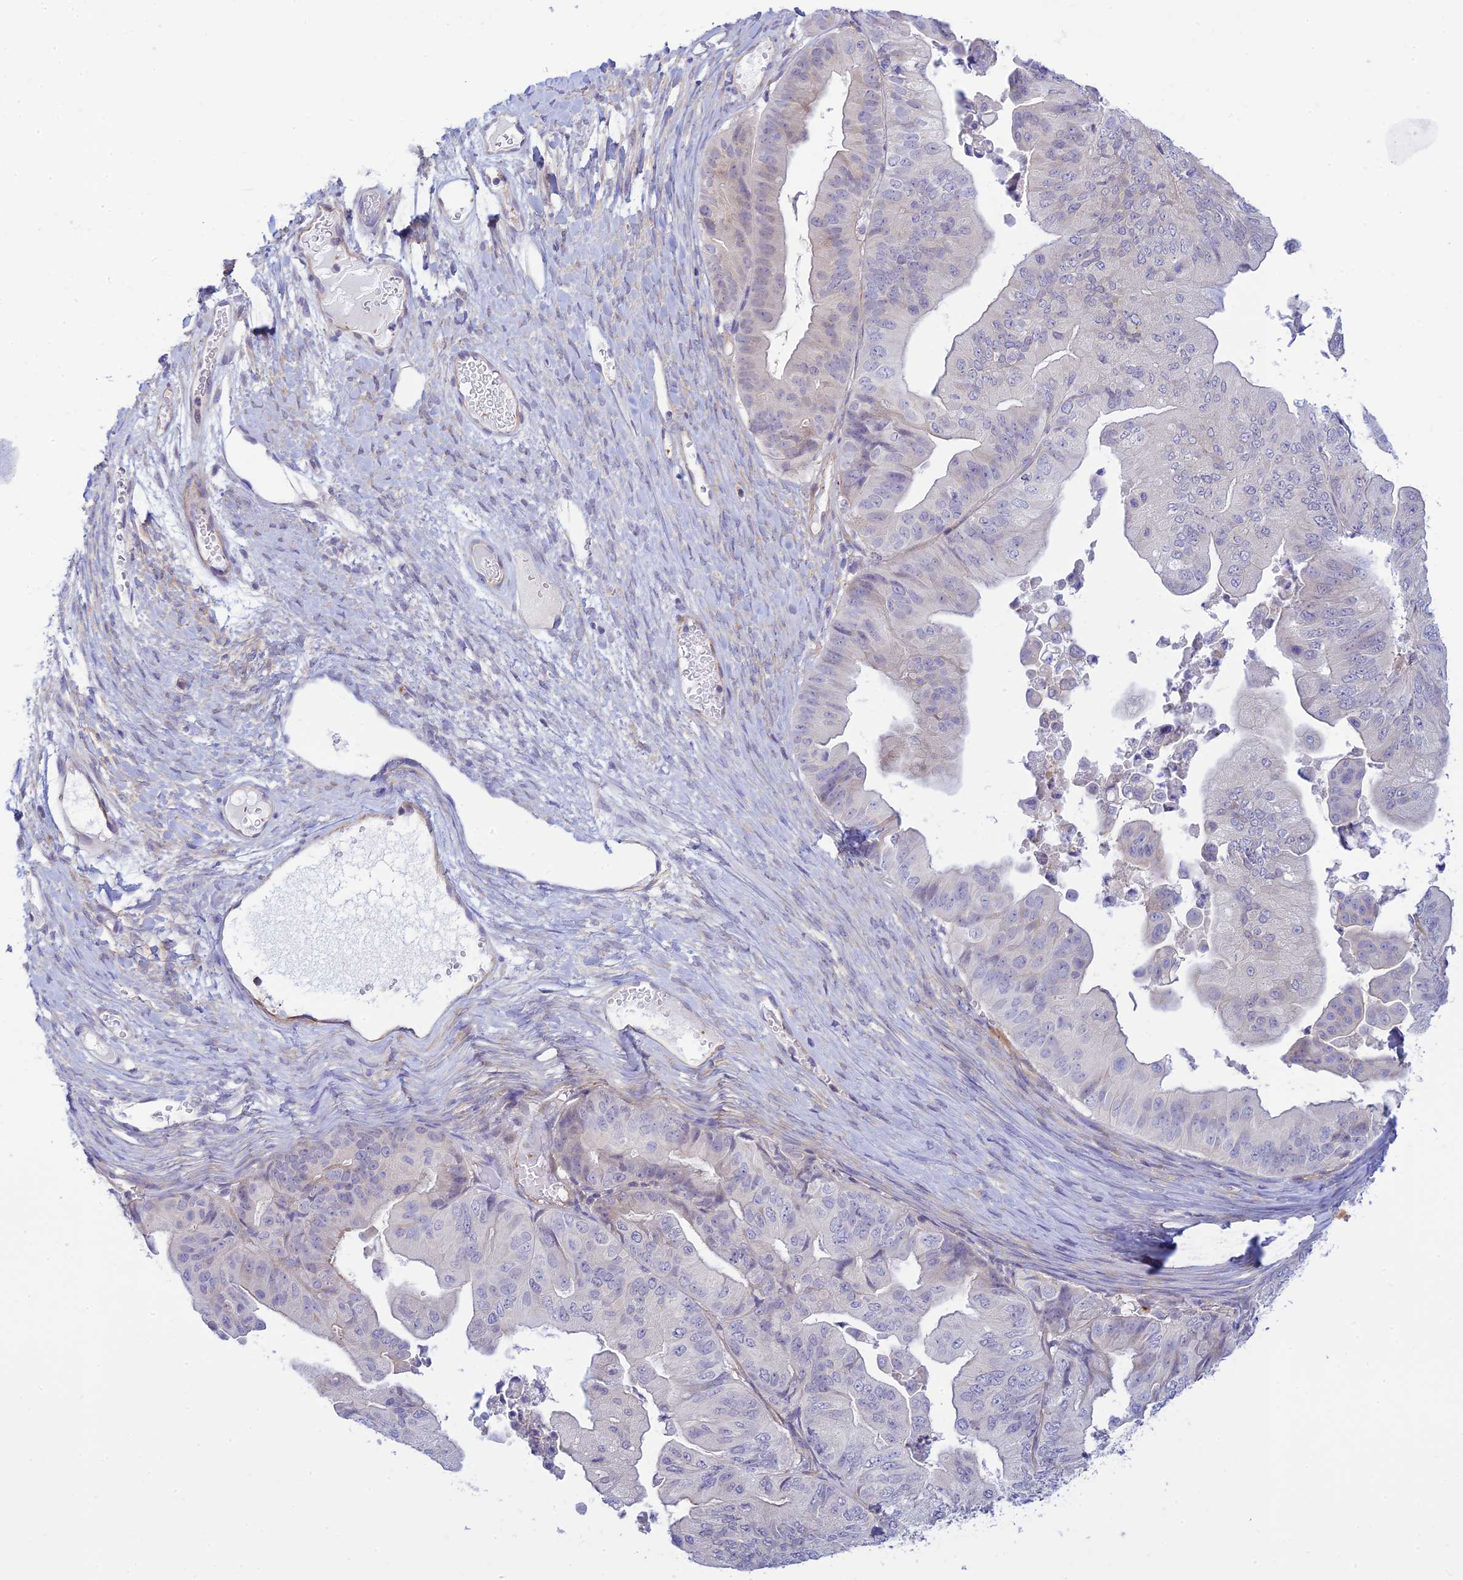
{"staining": {"intensity": "negative", "quantity": "none", "location": "none"}, "tissue": "ovarian cancer", "cell_type": "Tumor cells", "image_type": "cancer", "snomed": [{"axis": "morphology", "description": "Cystadenocarcinoma, mucinous, NOS"}, {"axis": "topography", "description": "Ovary"}], "caption": "Protein analysis of ovarian mucinous cystadenocarcinoma exhibits no significant expression in tumor cells.", "gene": "FBXW4", "patient": {"sex": "female", "age": 61}}